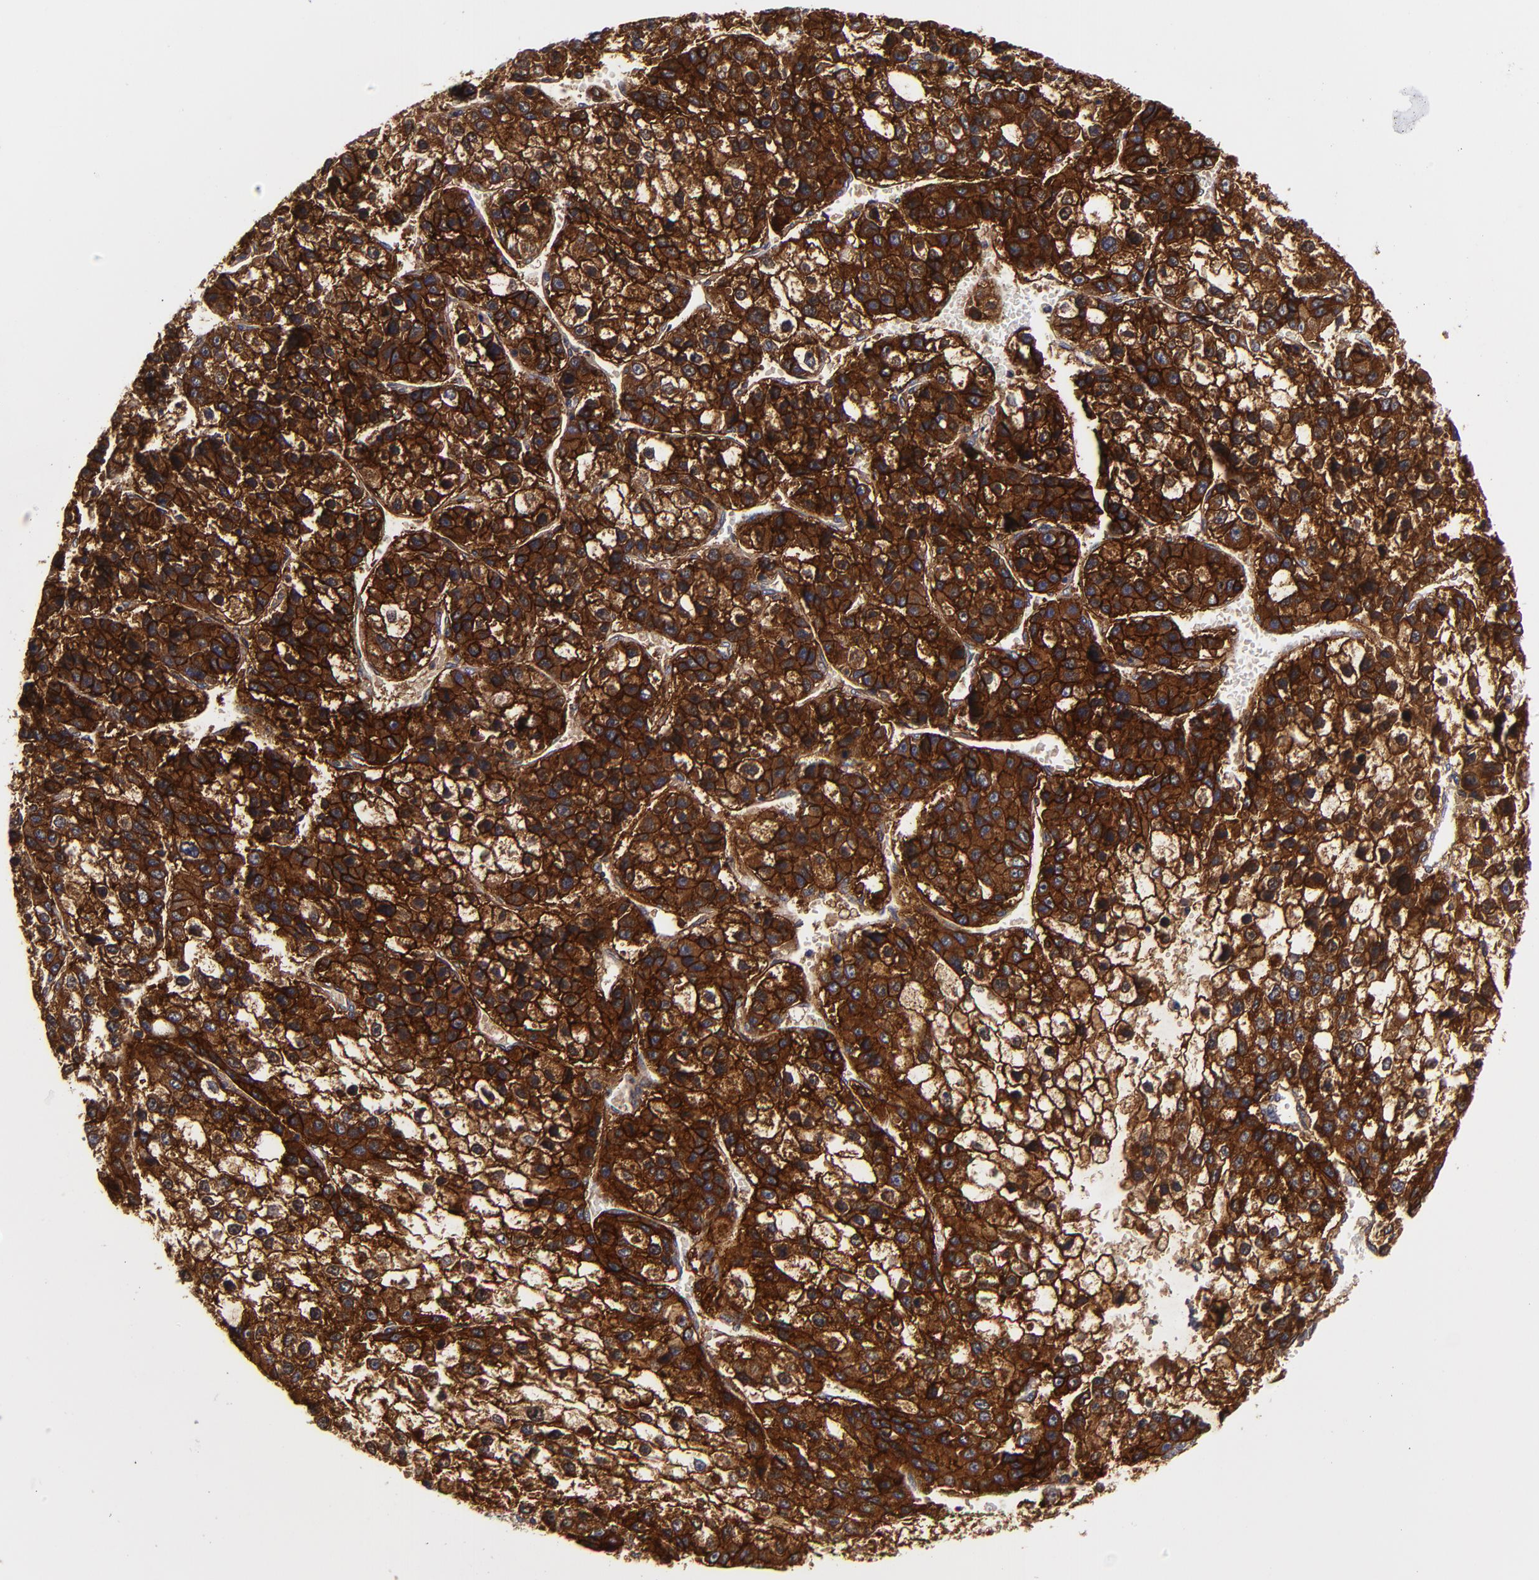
{"staining": {"intensity": "strong", "quantity": ">75%", "location": "cytoplasmic/membranous"}, "tissue": "liver cancer", "cell_type": "Tumor cells", "image_type": "cancer", "snomed": [{"axis": "morphology", "description": "Carcinoma, Hepatocellular, NOS"}, {"axis": "topography", "description": "Liver"}], "caption": "DAB (3,3'-diaminobenzidine) immunohistochemical staining of human liver cancer reveals strong cytoplasmic/membranous protein staining in approximately >75% of tumor cells. Nuclei are stained in blue.", "gene": "ALCAM", "patient": {"sex": "female", "age": 66}}